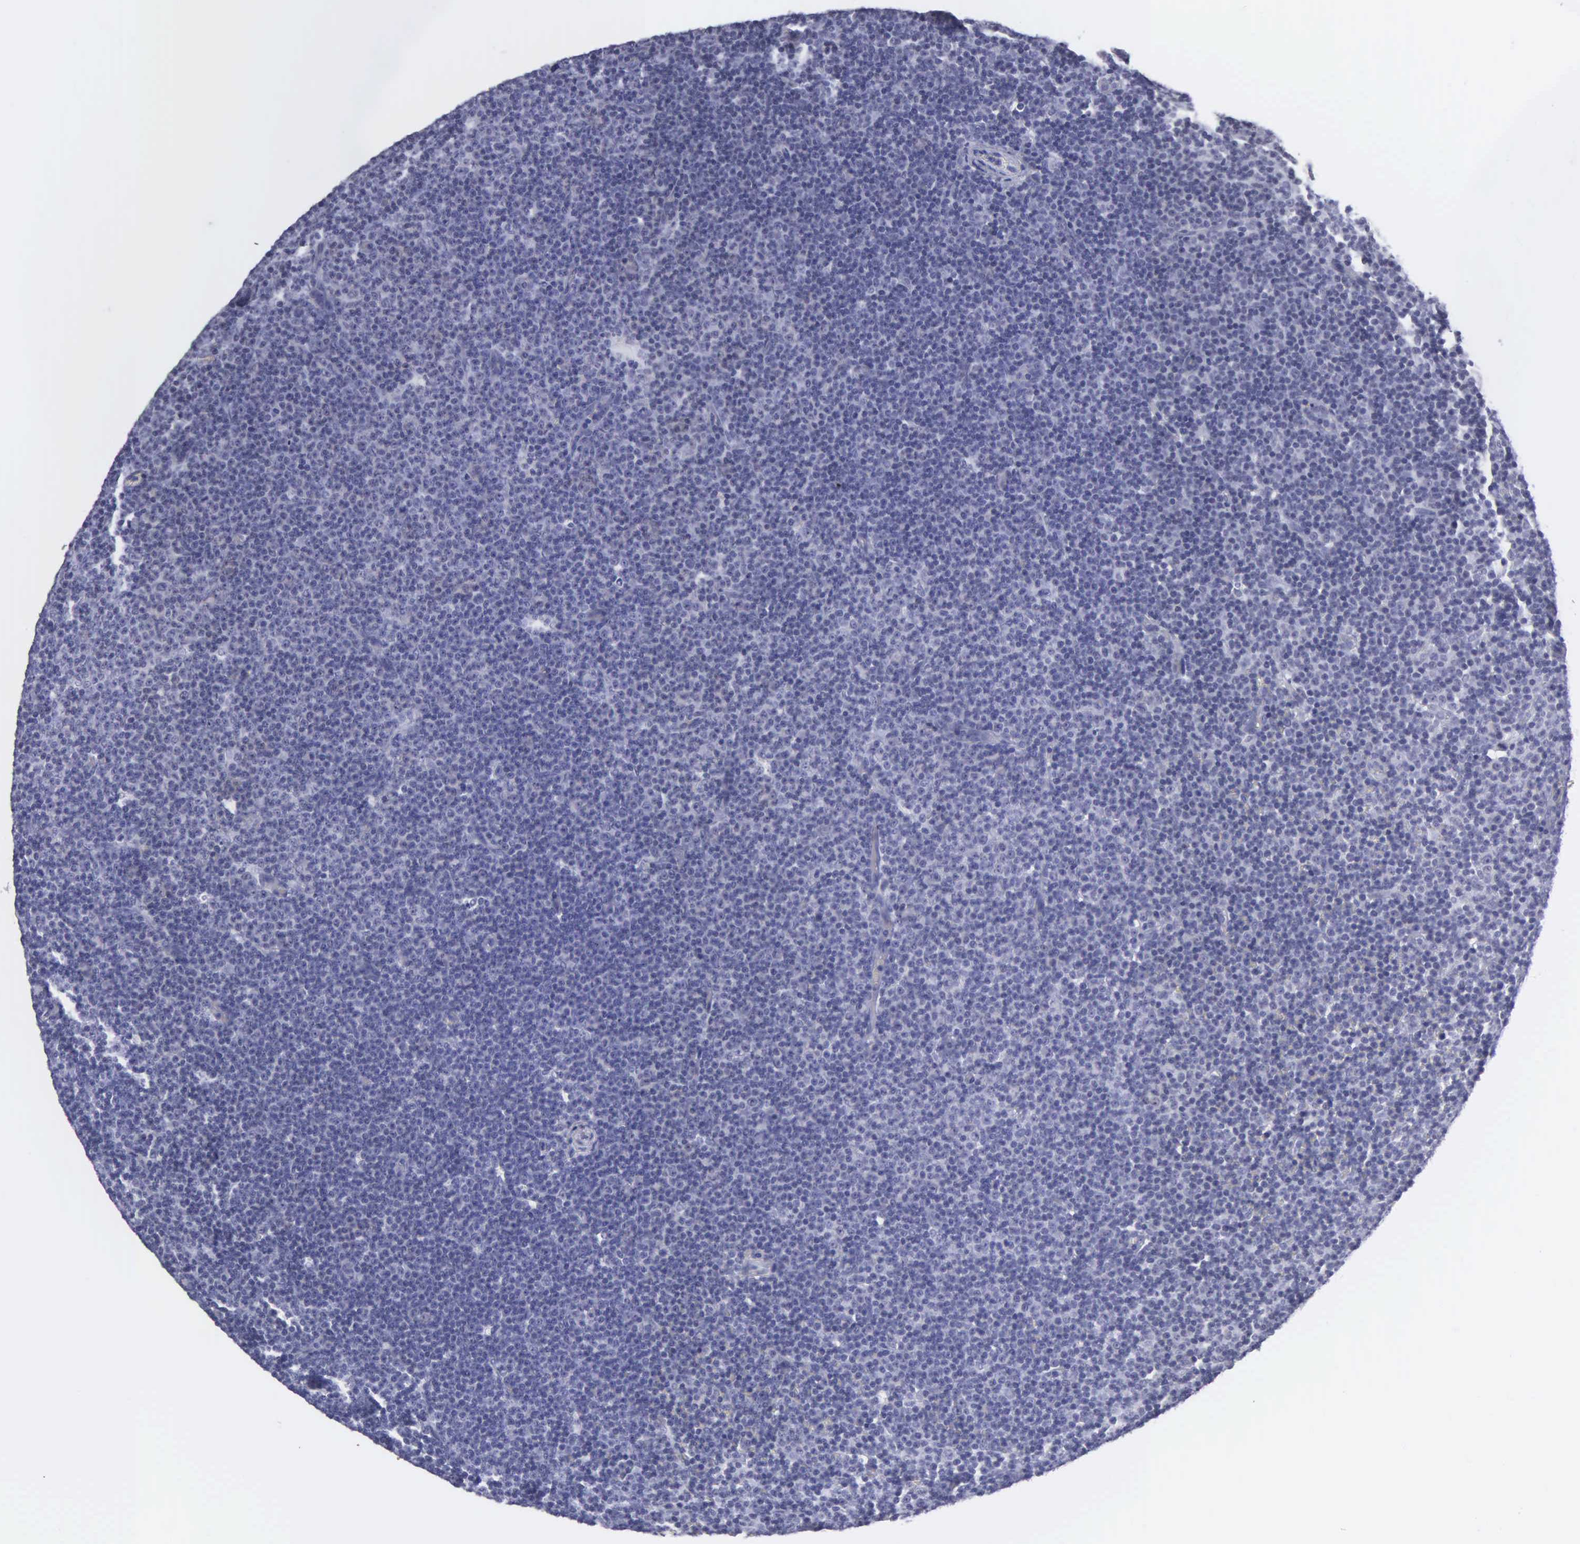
{"staining": {"intensity": "negative", "quantity": "none", "location": "none"}, "tissue": "lymphoma", "cell_type": "Tumor cells", "image_type": "cancer", "snomed": [{"axis": "morphology", "description": "Malignant lymphoma, non-Hodgkin's type, Low grade"}, {"axis": "topography", "description": "Lymph node"}], "caption": "IHC of lymphoma reveals no expression in tumor cells.", "gene": "BRD1", "patient": {"sex": "male", "age": 57}}